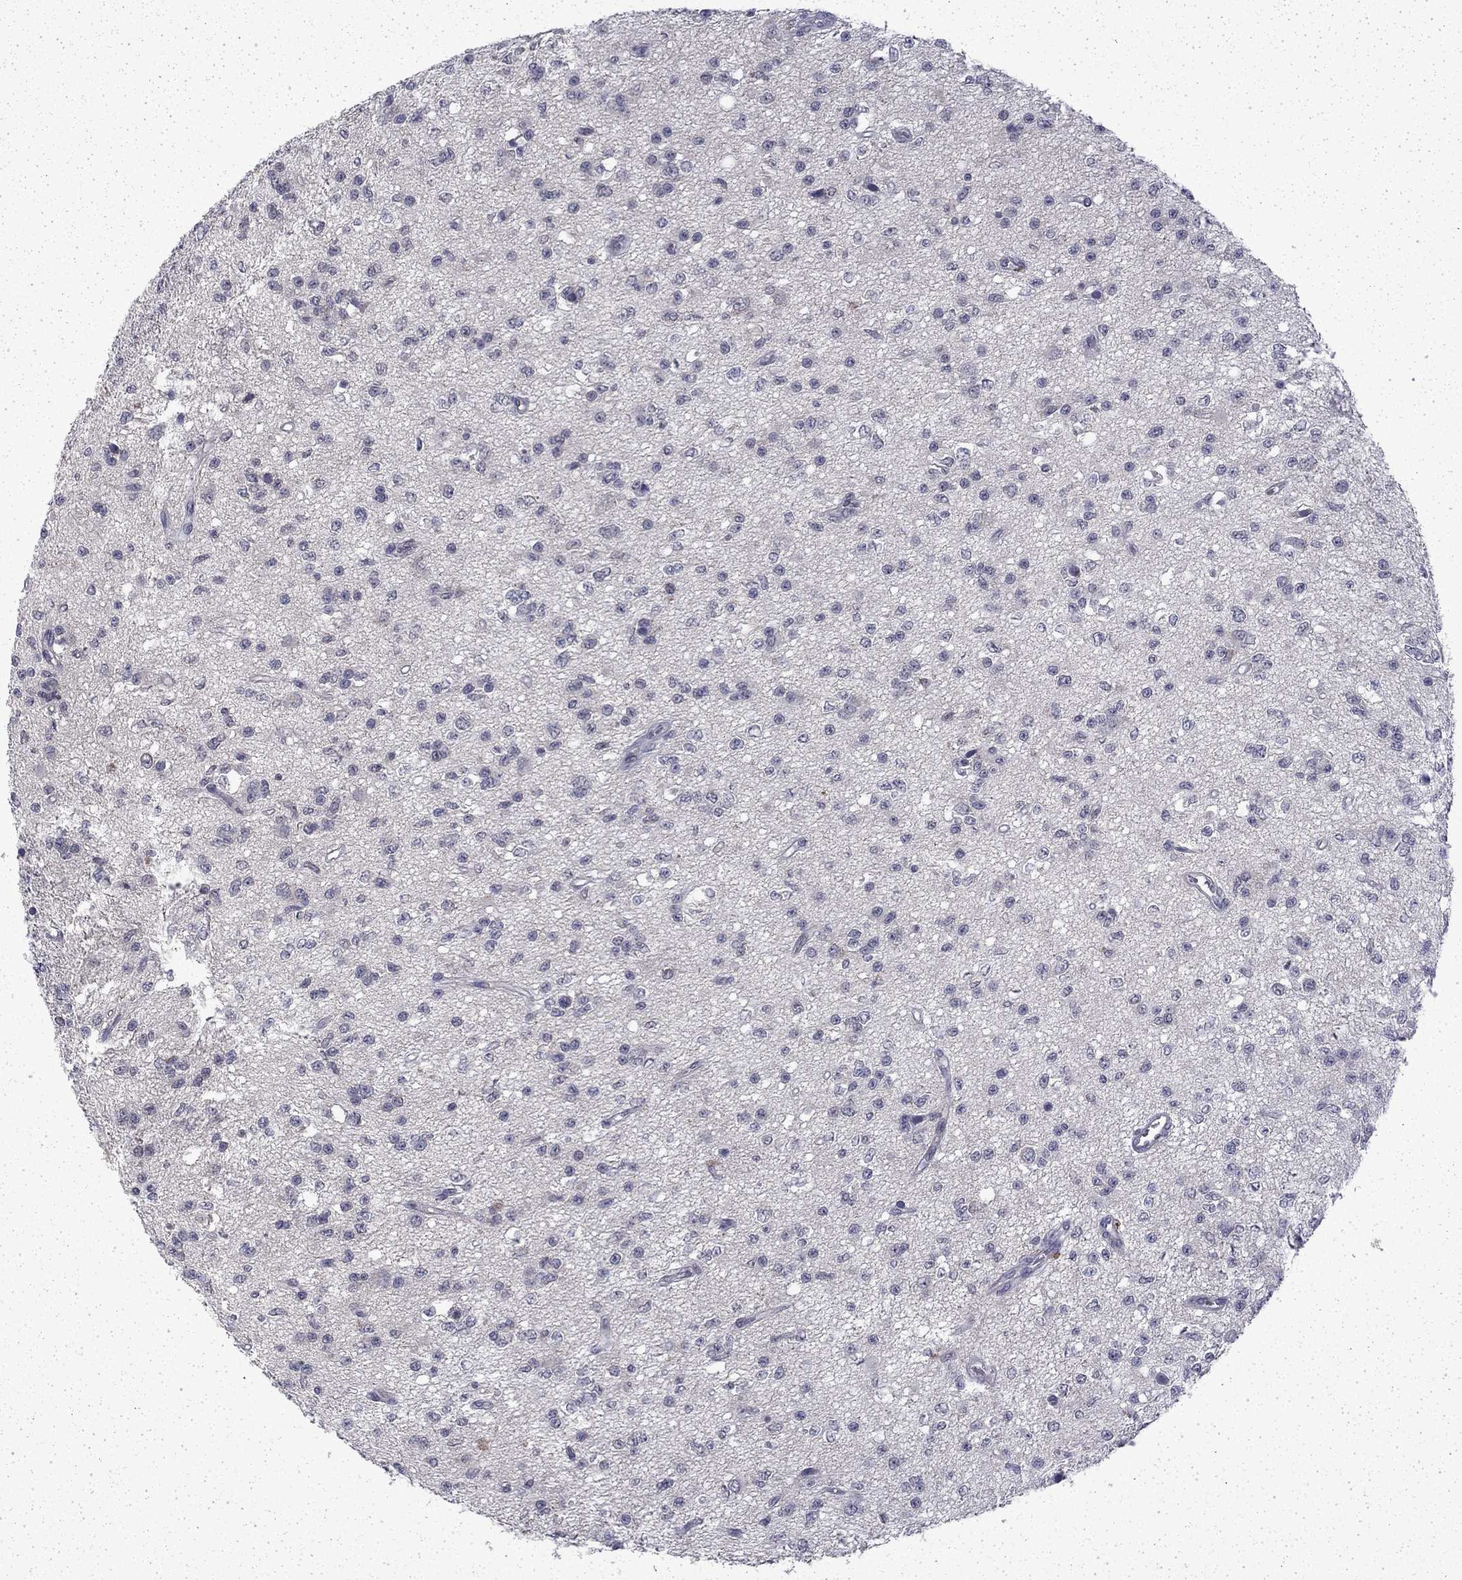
{"staining": {"intensity": "negative", "quantity": "none", "location": "none"}, "tissue": "glioma", "cell_type": "Tumor cells", "image_type": "cancer", "snomed": [{"axis": "morphology", "description": "Glioma, malignant, Low grade"}, {"axis": "topography", "description": "Brain"}], "caption": "Histopathology image shows no significant protein staining in tumor cells of malignant low-grade glioma.", "gene": "CHAT", "patient": {"sex": "female", "age": 45}}